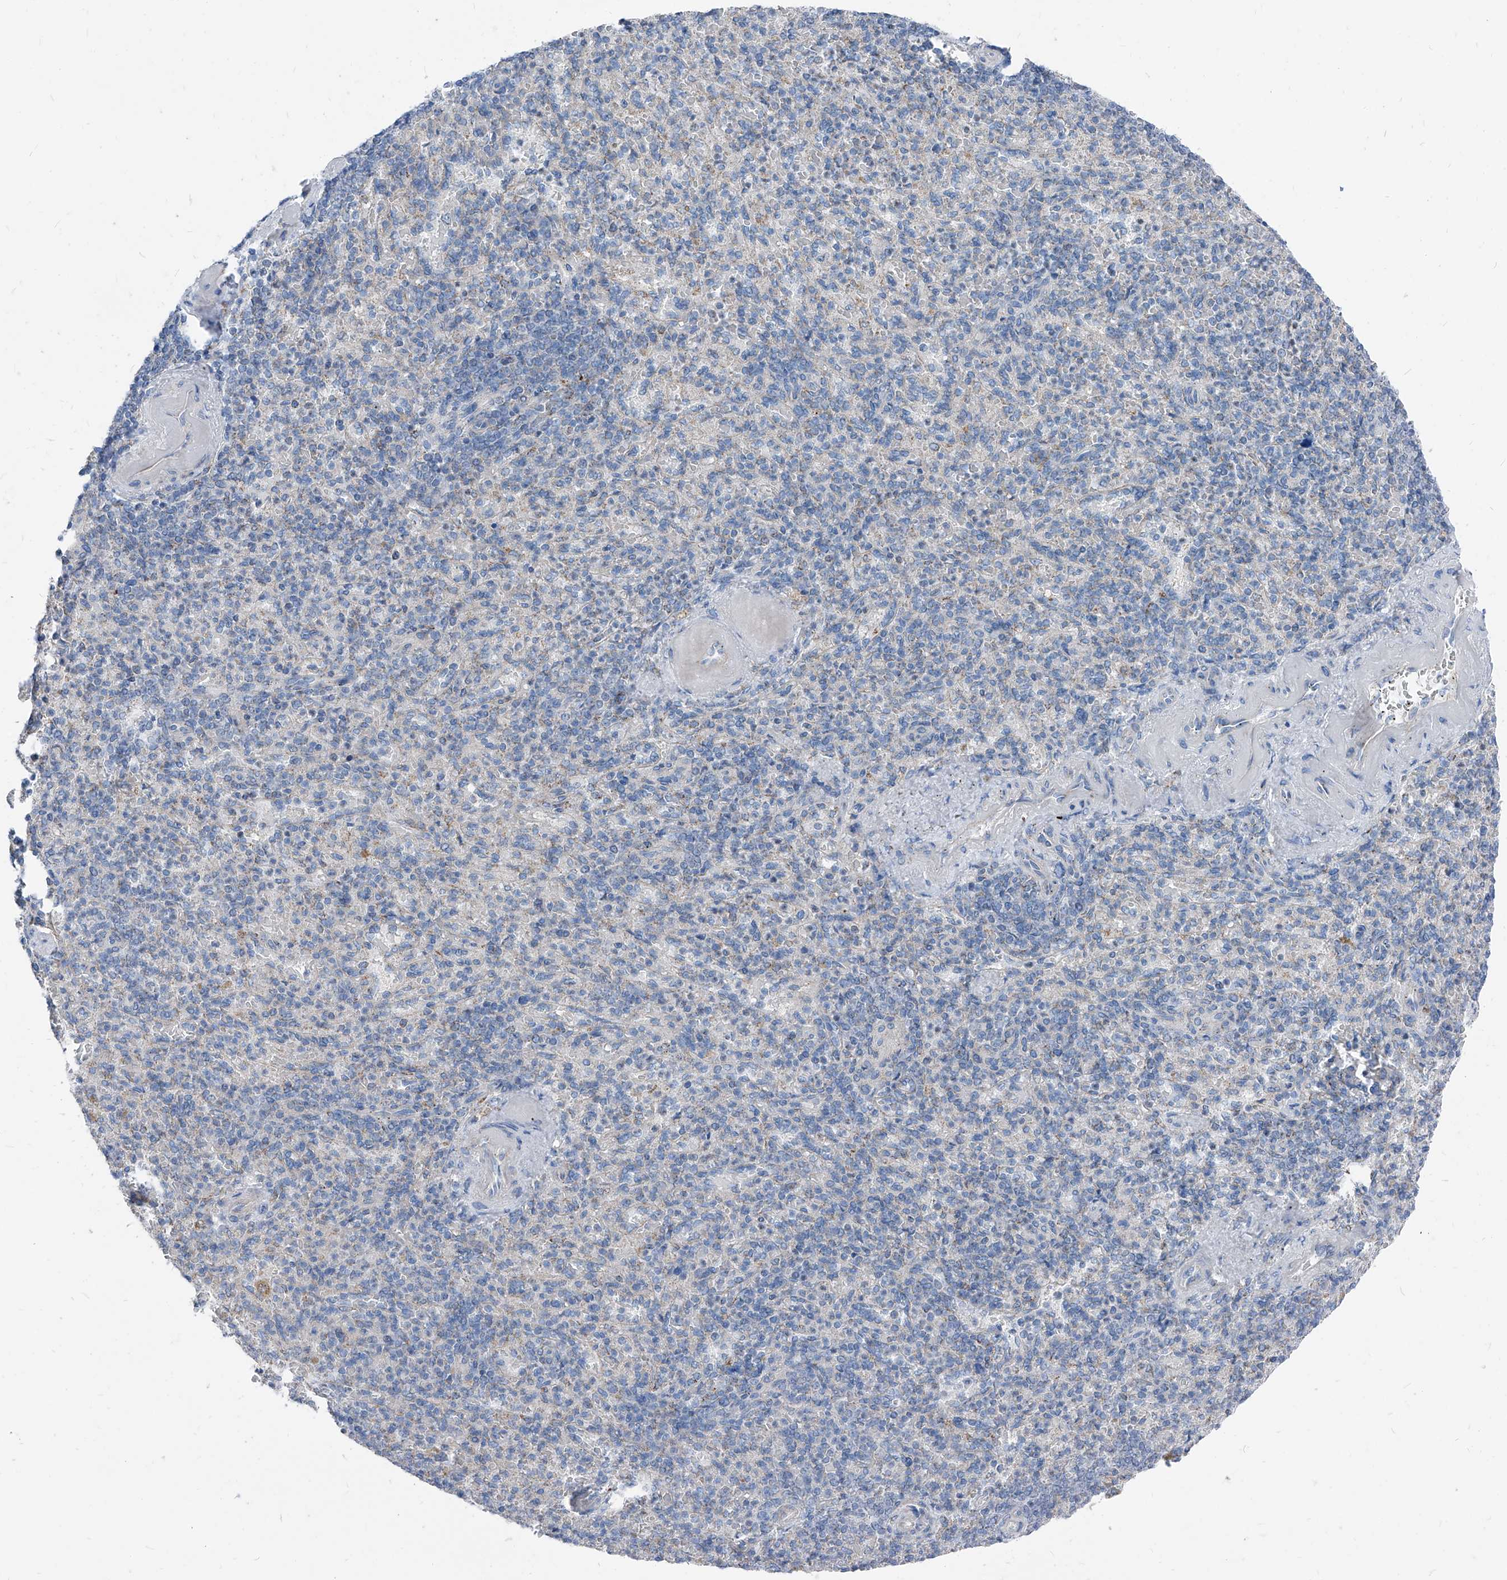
{"staining": {"intensity": "negative", "quantity": "none", "location": "none"}, "tissue": "spleen", "cell_type": "Cells in red pulp", "image_type": "normal", "snomed": [{"axis": "morphology", "description": "Normal tissue, NOS"}, {"axis": "topography", "description": "Spleen"}], "caption": "Unremarkable spleen was stained to show a protein in brown. There is no significant staining in cells in red pulp. The staining is performed using DAB brown chromogen with nuclei counter-stained in using hematoxylin.", "gene": "AGPS", "patient": {"sex": "female", "age": 74}}